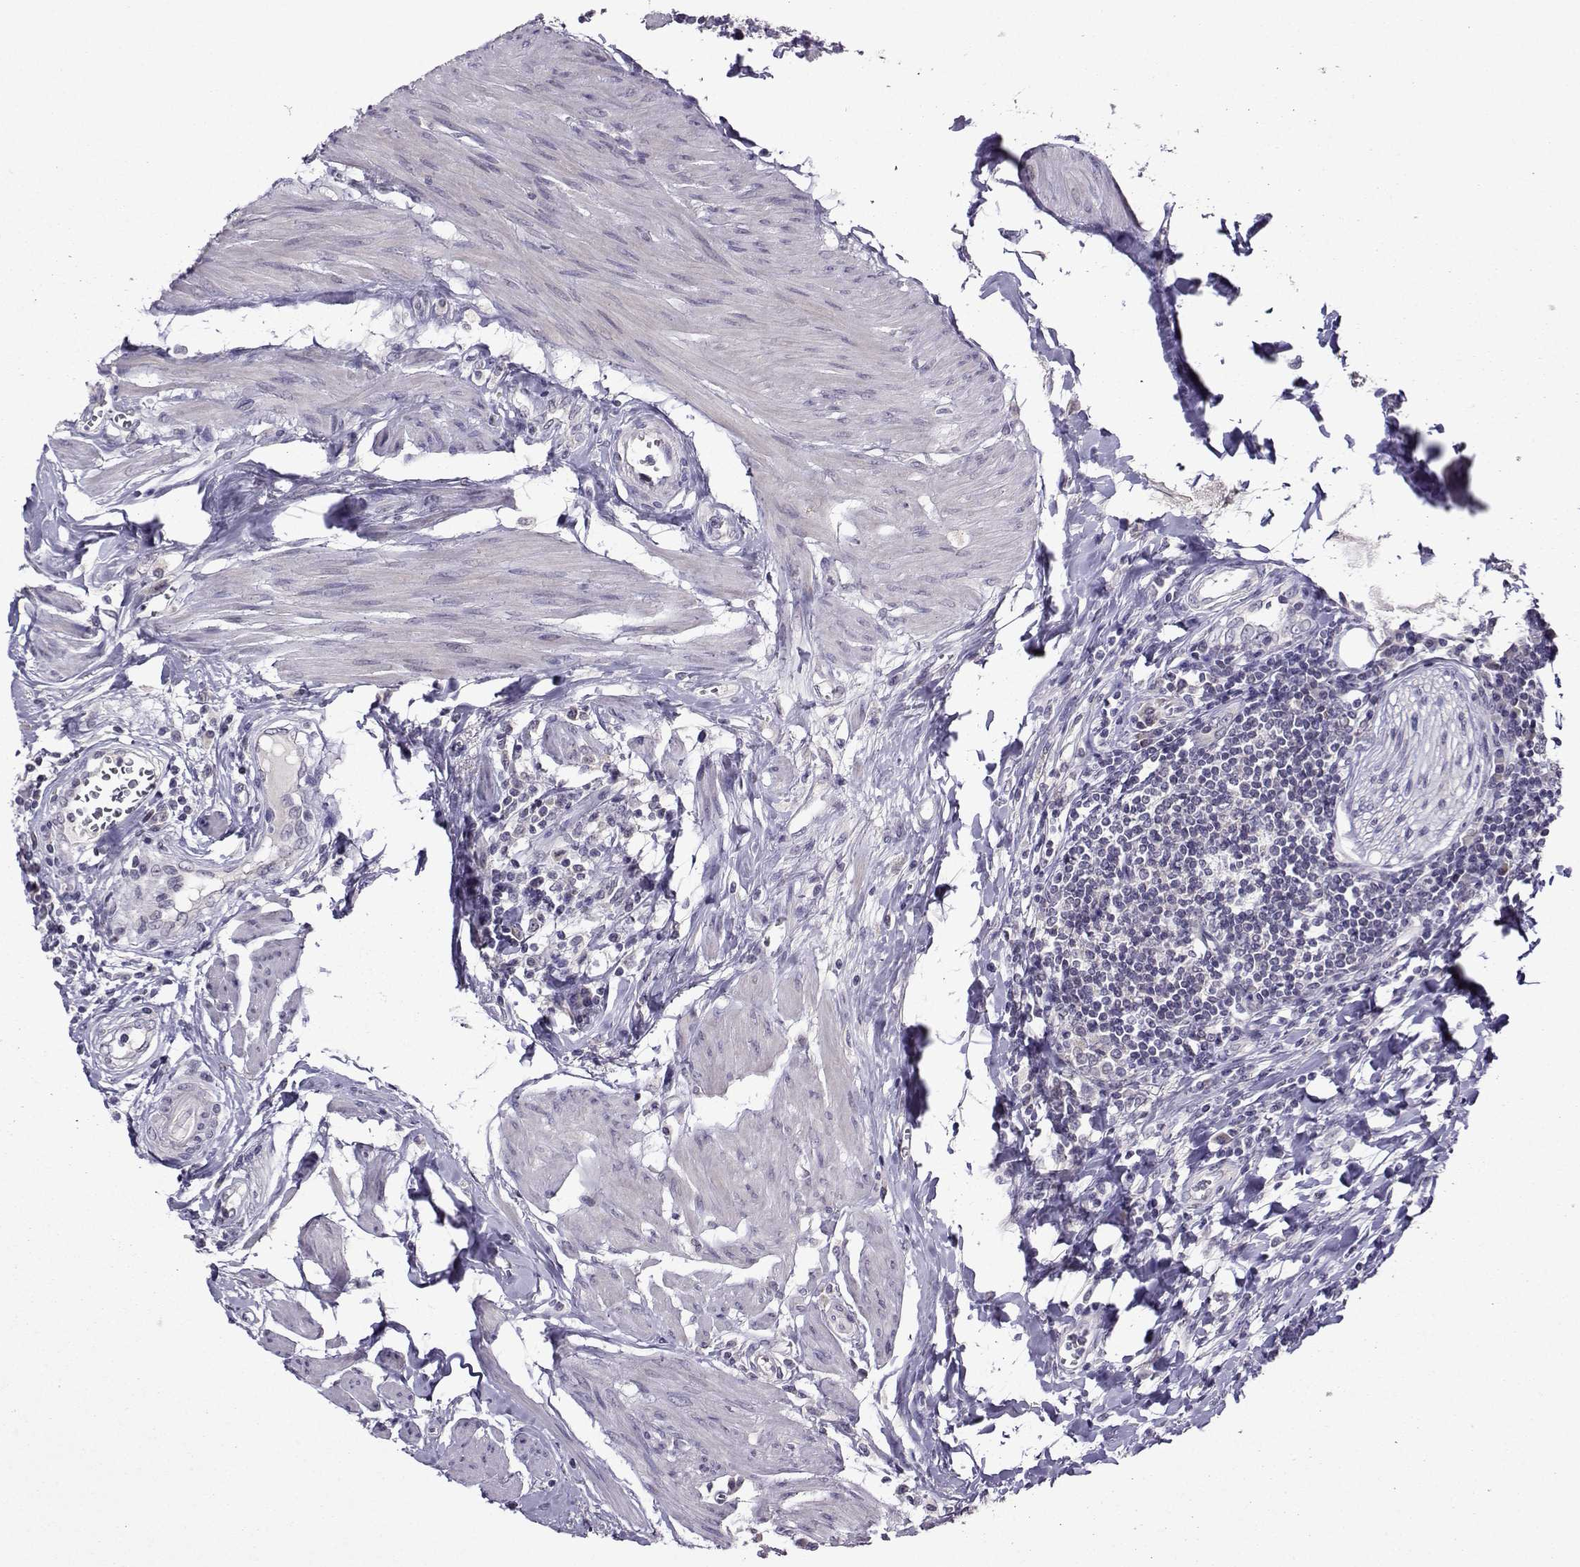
{"staining": {"intensity": "negative", "quantity": "none", "location": "none"}, "tissue": "urothelial cancer", "cell_type": "Tumor cells", "image_type": "cancer", "snomed": [{"axis": "morphology", "description": "Urothelial carcinoma, High grade"}, {"axis": "topography", "description": "Urinary bladder"}], "caption": "Immunohistochemistry (IHC) micrograph of neoplastic tissue: human urothelial cancer stained with DAB (3,3'-diaminobenzidine) exhibits no significant protein staining in tumor cells.", "gene": "DDX20", "patient": {"sex": "female", "age": 58}}